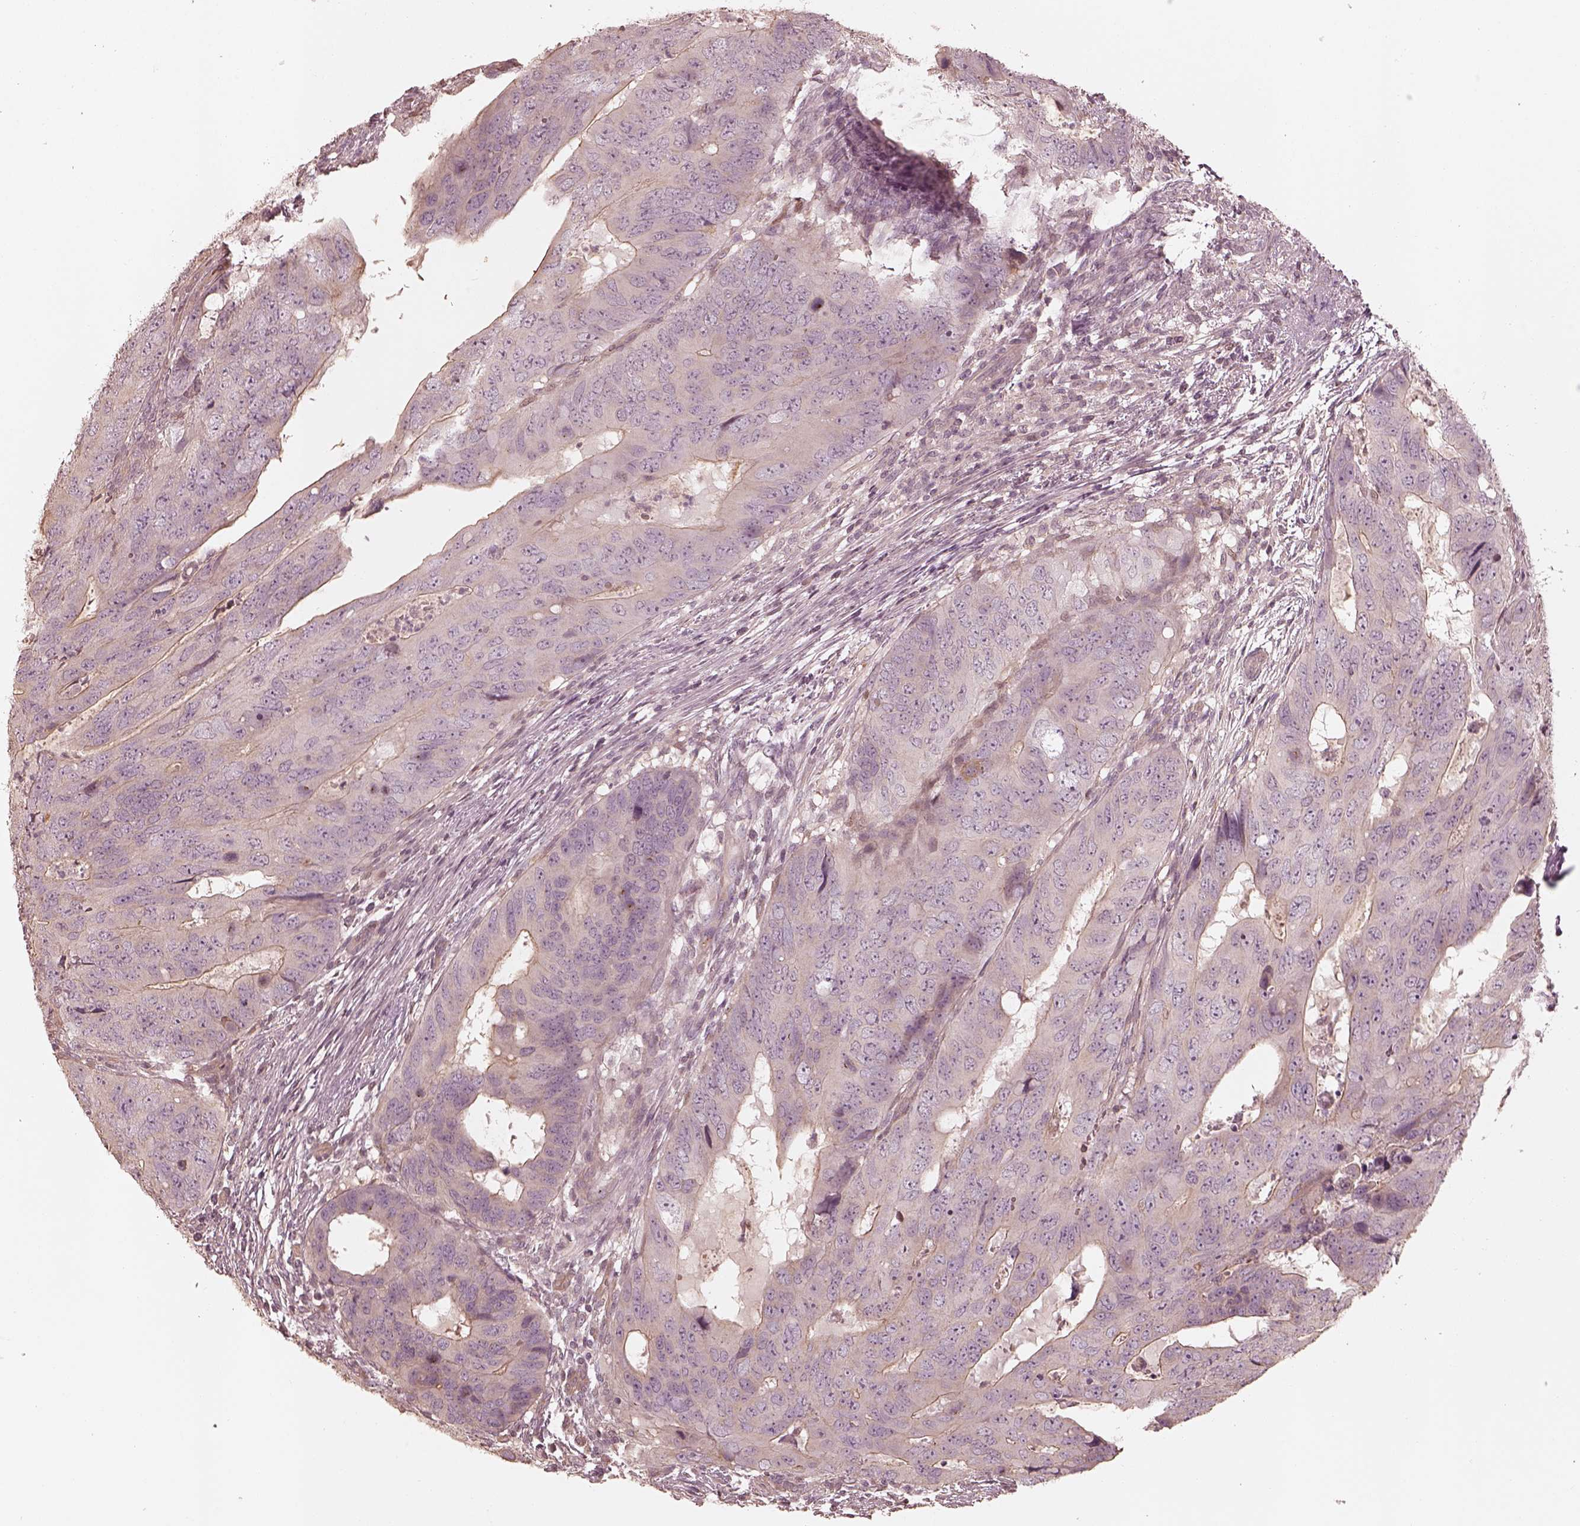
{"staining": {"intensity": "weak", "quantity": "<25%", "location": "cytoplasmic/membranous"}, "tissue": "colorectal cancer", "cell_type": "Tumor cells", "image_type": "cancer", "snomed": [{"axis": "morphology", "description": "Adenocarcinoma, NOS"}, {"axis": "topography", "description": "Colon"}], "caption": "There is no significant staining in tumor cells of colorectal cancer (adenocarcinoma).", "gene": "KIF5C", "patient": {"sex": "male", "age": 79}}